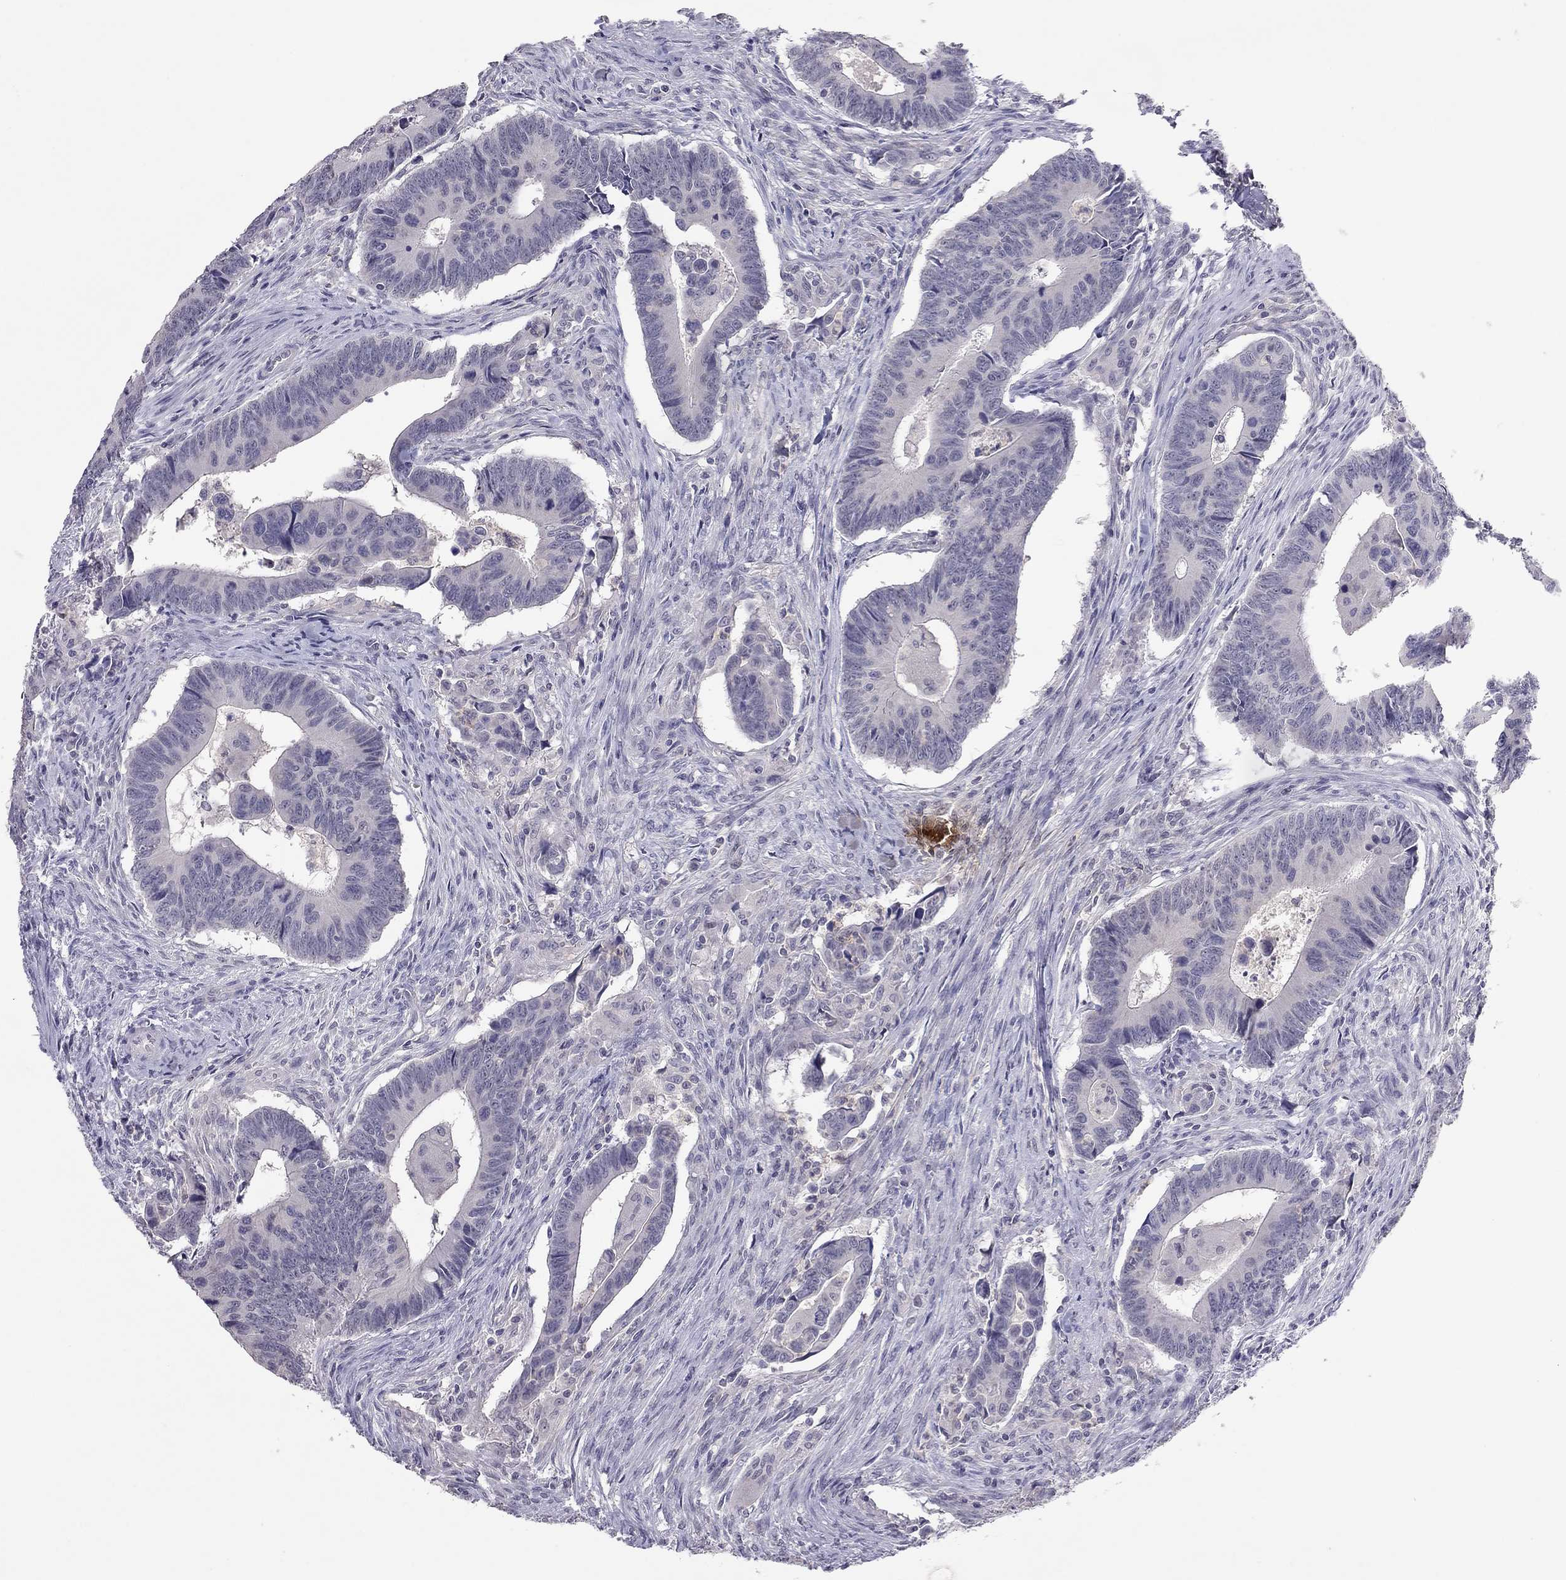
{"staining": {"intensity": "negative", "quantity": "none", "location": "none"}, "tissue": "colorectal cancer", "cell_type": "Tumor cells", "image_type": "cancer", "snomed": [{"axis": "morphology", "description": "Adenocarcinoma, NOS"}, {"axis": "topography", "description": "Rectum"}], "caption": "This photomicrograph is of colorectal cancer stained with immunohistochemistry (IHC) to label a protein in brown with the nuclei are counter-stained blue. There is no expression in tumor cells.", "gene": "ADORA2A", "patient": {"sex": "male", "age": 67}}